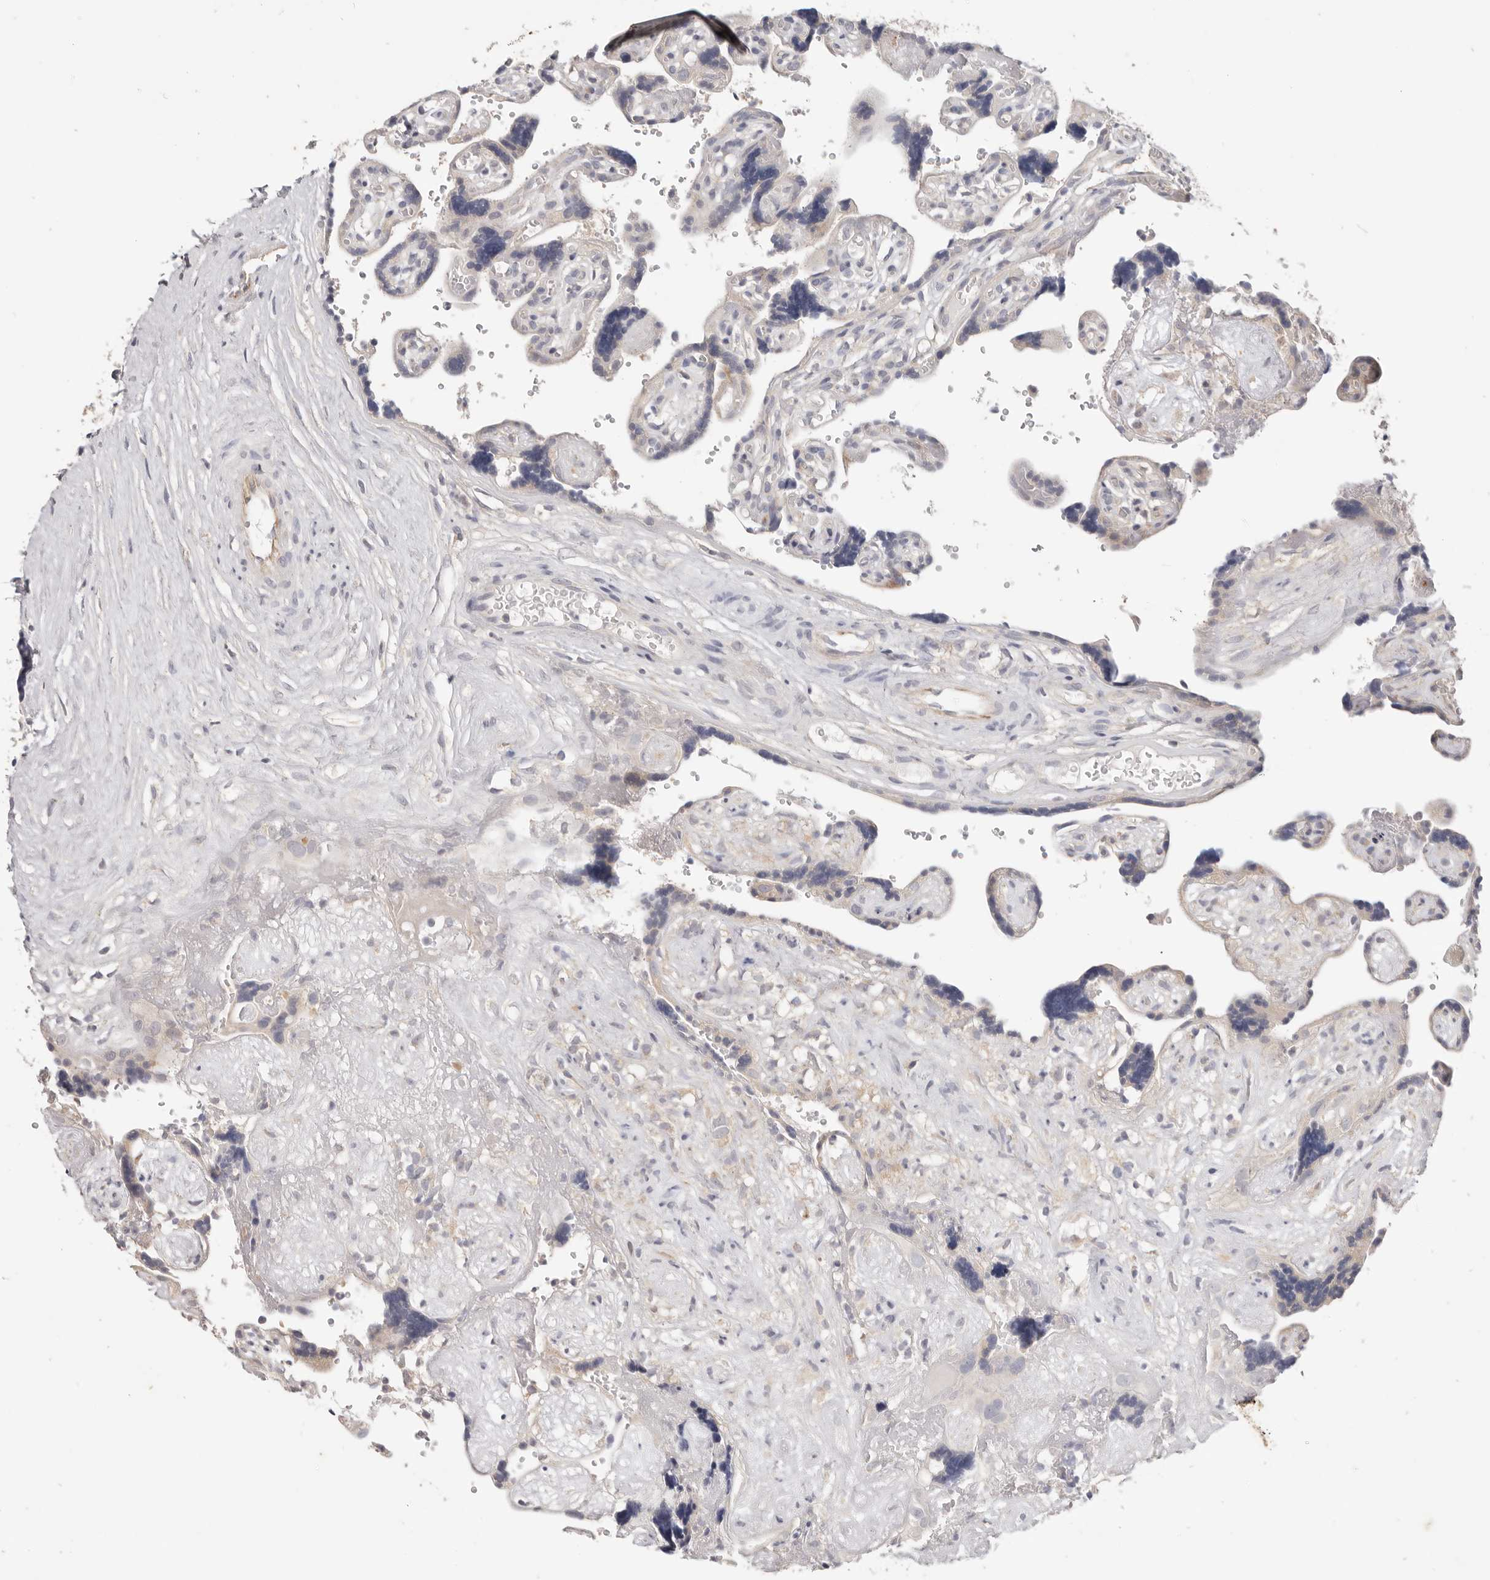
{"staining": {"intensity": "weak", "quantity": ">75%", "location": "cytoplasmic/membranous"}, "tissue": "placenta", "cell_type": "Decidual cells", "image_type": "normal", "snomed": [{"axis": "morphology", "description": "Normal tissue, NOS"}, {"axis": "topography", "description": "Placenta"}], "caption": "Immunohistochemistry (IHC) of benign human placenta shows low levels of weak cytoplasmic/membranous positivity in about >75% of decidual cells.", "gene": "WDR77", "patient": {"sex": "female", "age": 30}}